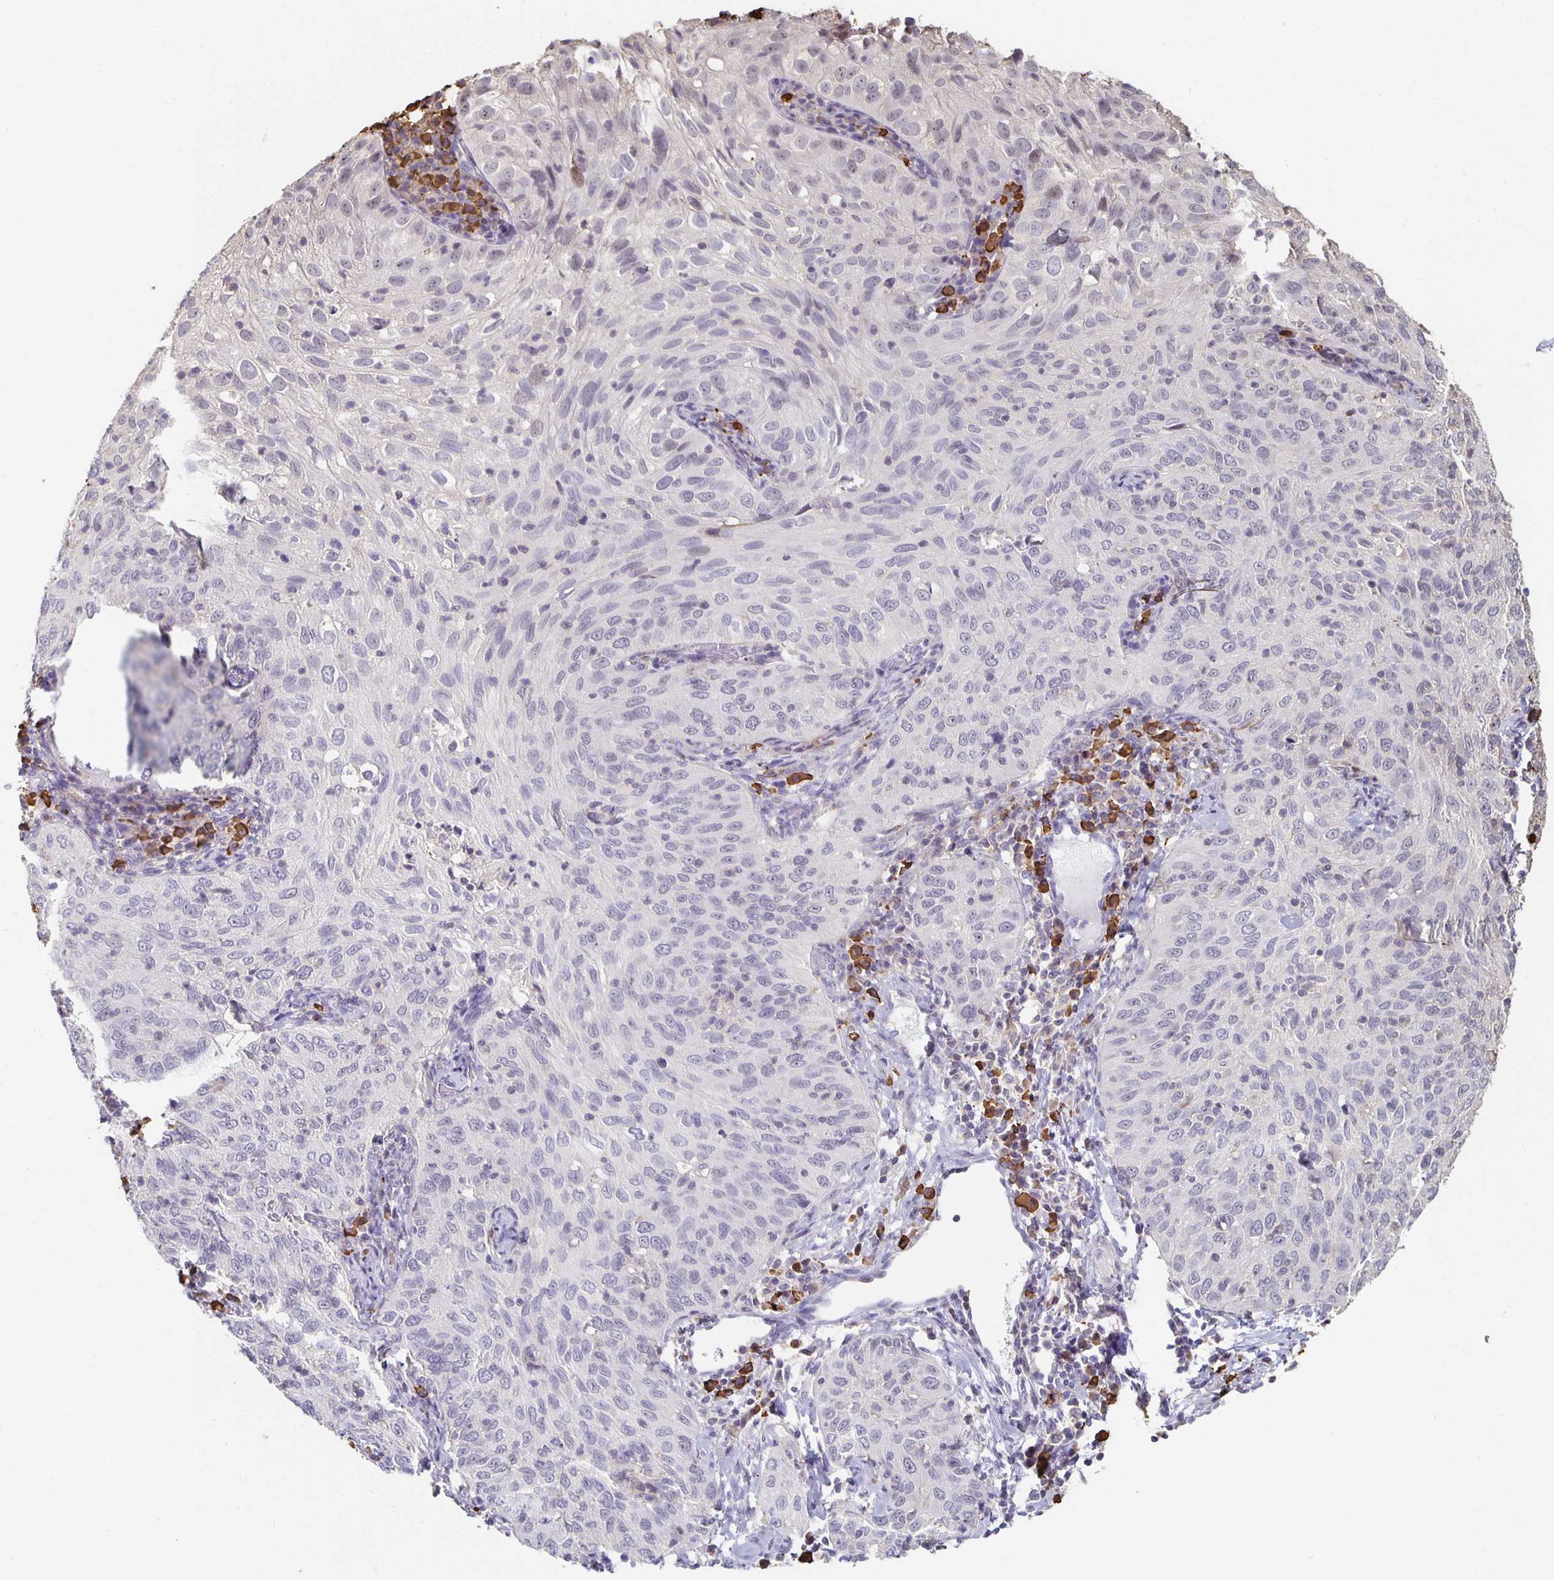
{"staining": {"intensity": "negative", "quantity": "none", "location": "none"}, "tissue": "cervical cancer", "cell_type": "Tumor cells", "image_type": "cancer", "snomed": [{"axis": "morphology", "description": "Squamous cell carcinoma, NOS"}, {"axis": "topography", "description": "Cervix"}], "caption": "Immunohistochemical staining of cervical cancer (squamous cell carcinoma) reveals no significant positivity in tumor cells.", "gene": "ZNF692", "patient": {"sex": "female", "age": 52}}